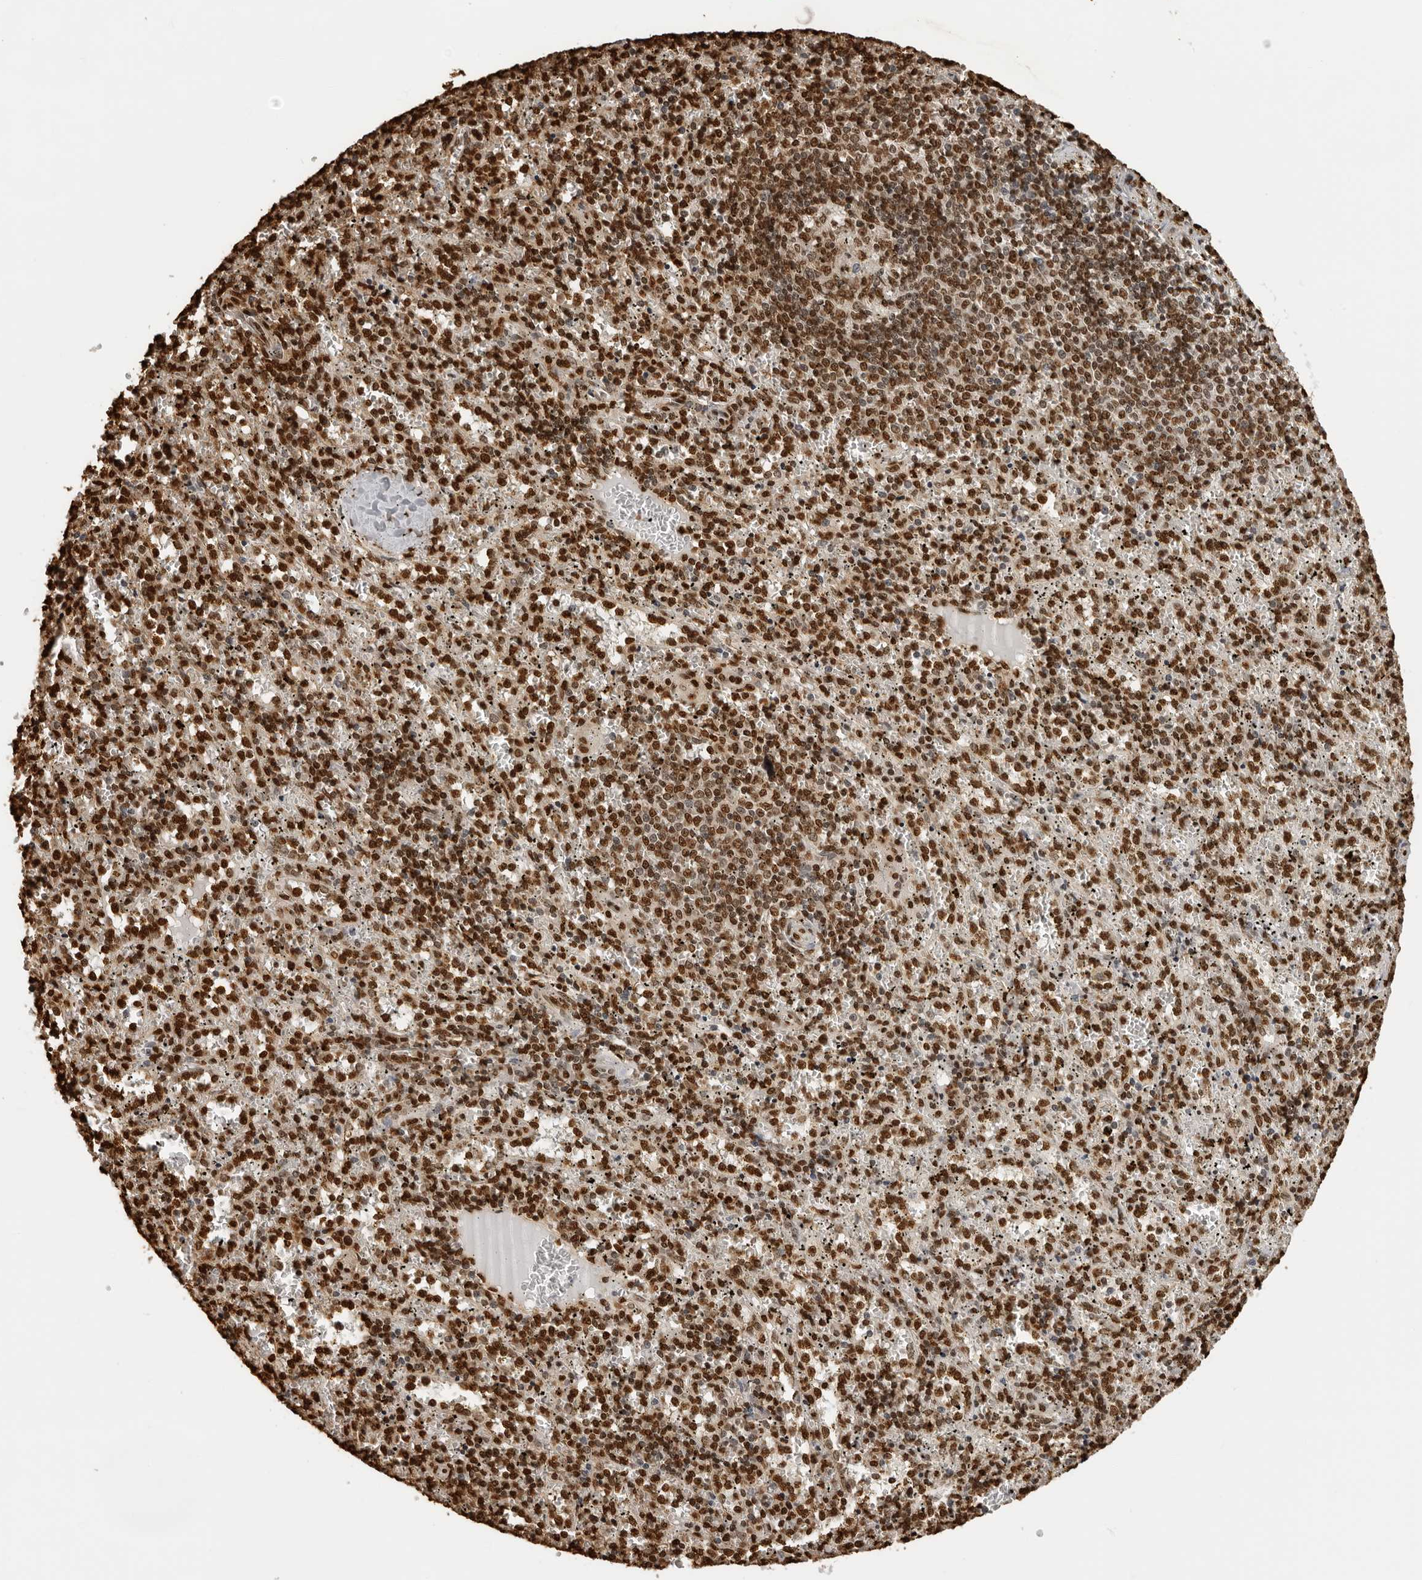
{"staining": {"intensity": "strong", "quantity": ">75%", "location": "nuclear"}, "tissue": "spleen", "cell_type": "Cells in red pulp", "image_type": "normal", "snomed": [{"axis": "morphology", "description": "Normal tissue, NOS"}, {"axis": "topography", "description": "Spleen"}], "caption": "DAB immunohistochemical staining of benign spleen shows strong nuclear protein expression in about >75% of cells in red pulp. (brown staining indicates protein expression, while blue staining denotes nuclei).", "gene": "ZFP91", "patient": {"sex": "male", "age": 11}}